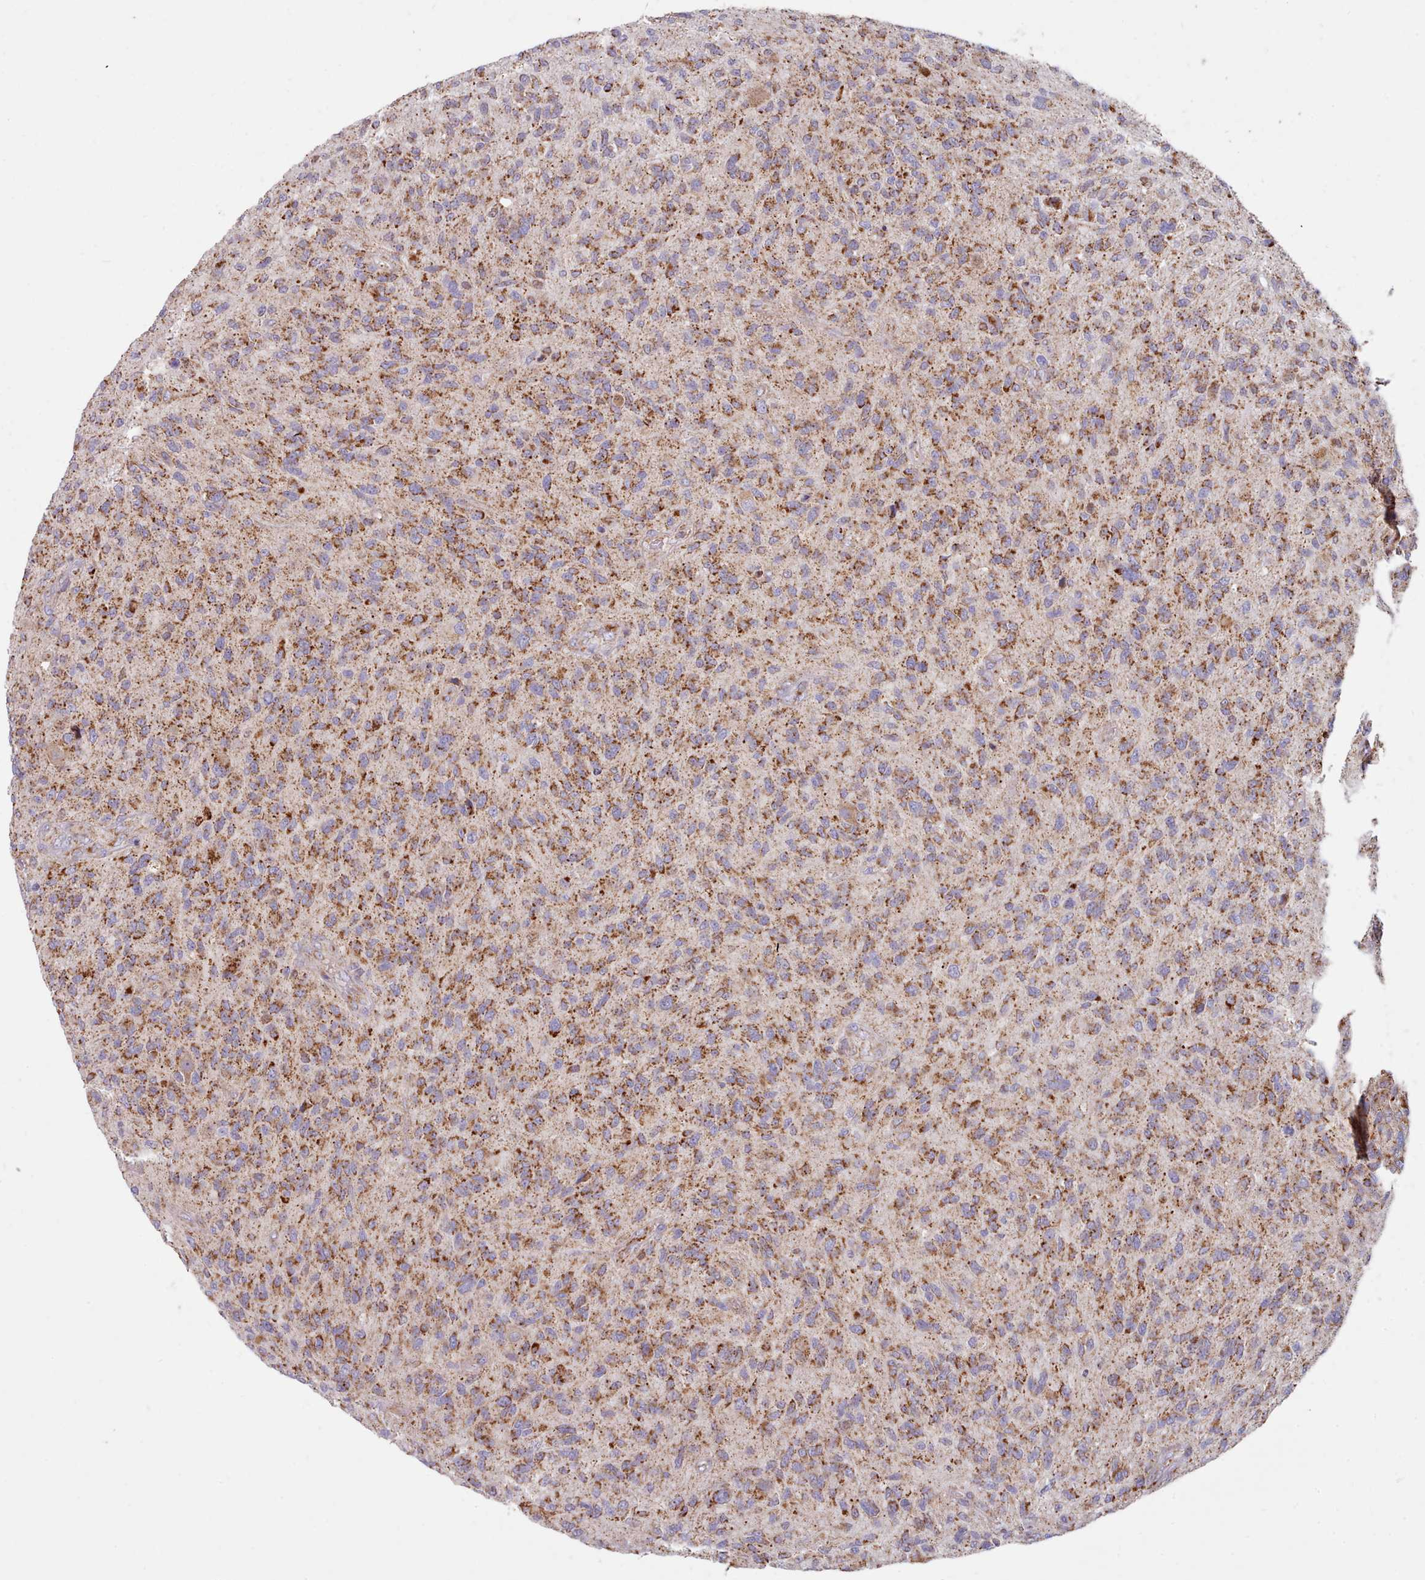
{"staining": {"intensity": "moderate", "quantity": ">75%", "location": "cytoplasmic/membranous"}, "tissue": "glioma", "cell_type": "Tumor cells", "image_type": "cancer", "snomed": [{"axis": "morphology", "description": "Glioma, malignant, High grade"}, {"axis": "topography", "description": "Brain"}], "caption": "The histopathology image exhibits staining of glioma, revealing moderate cytoplasmic/membranous protein staining (brown color) within tumor cells.", "gene": "HSDL2", "patient": {"sex": "male", "age": 47}}